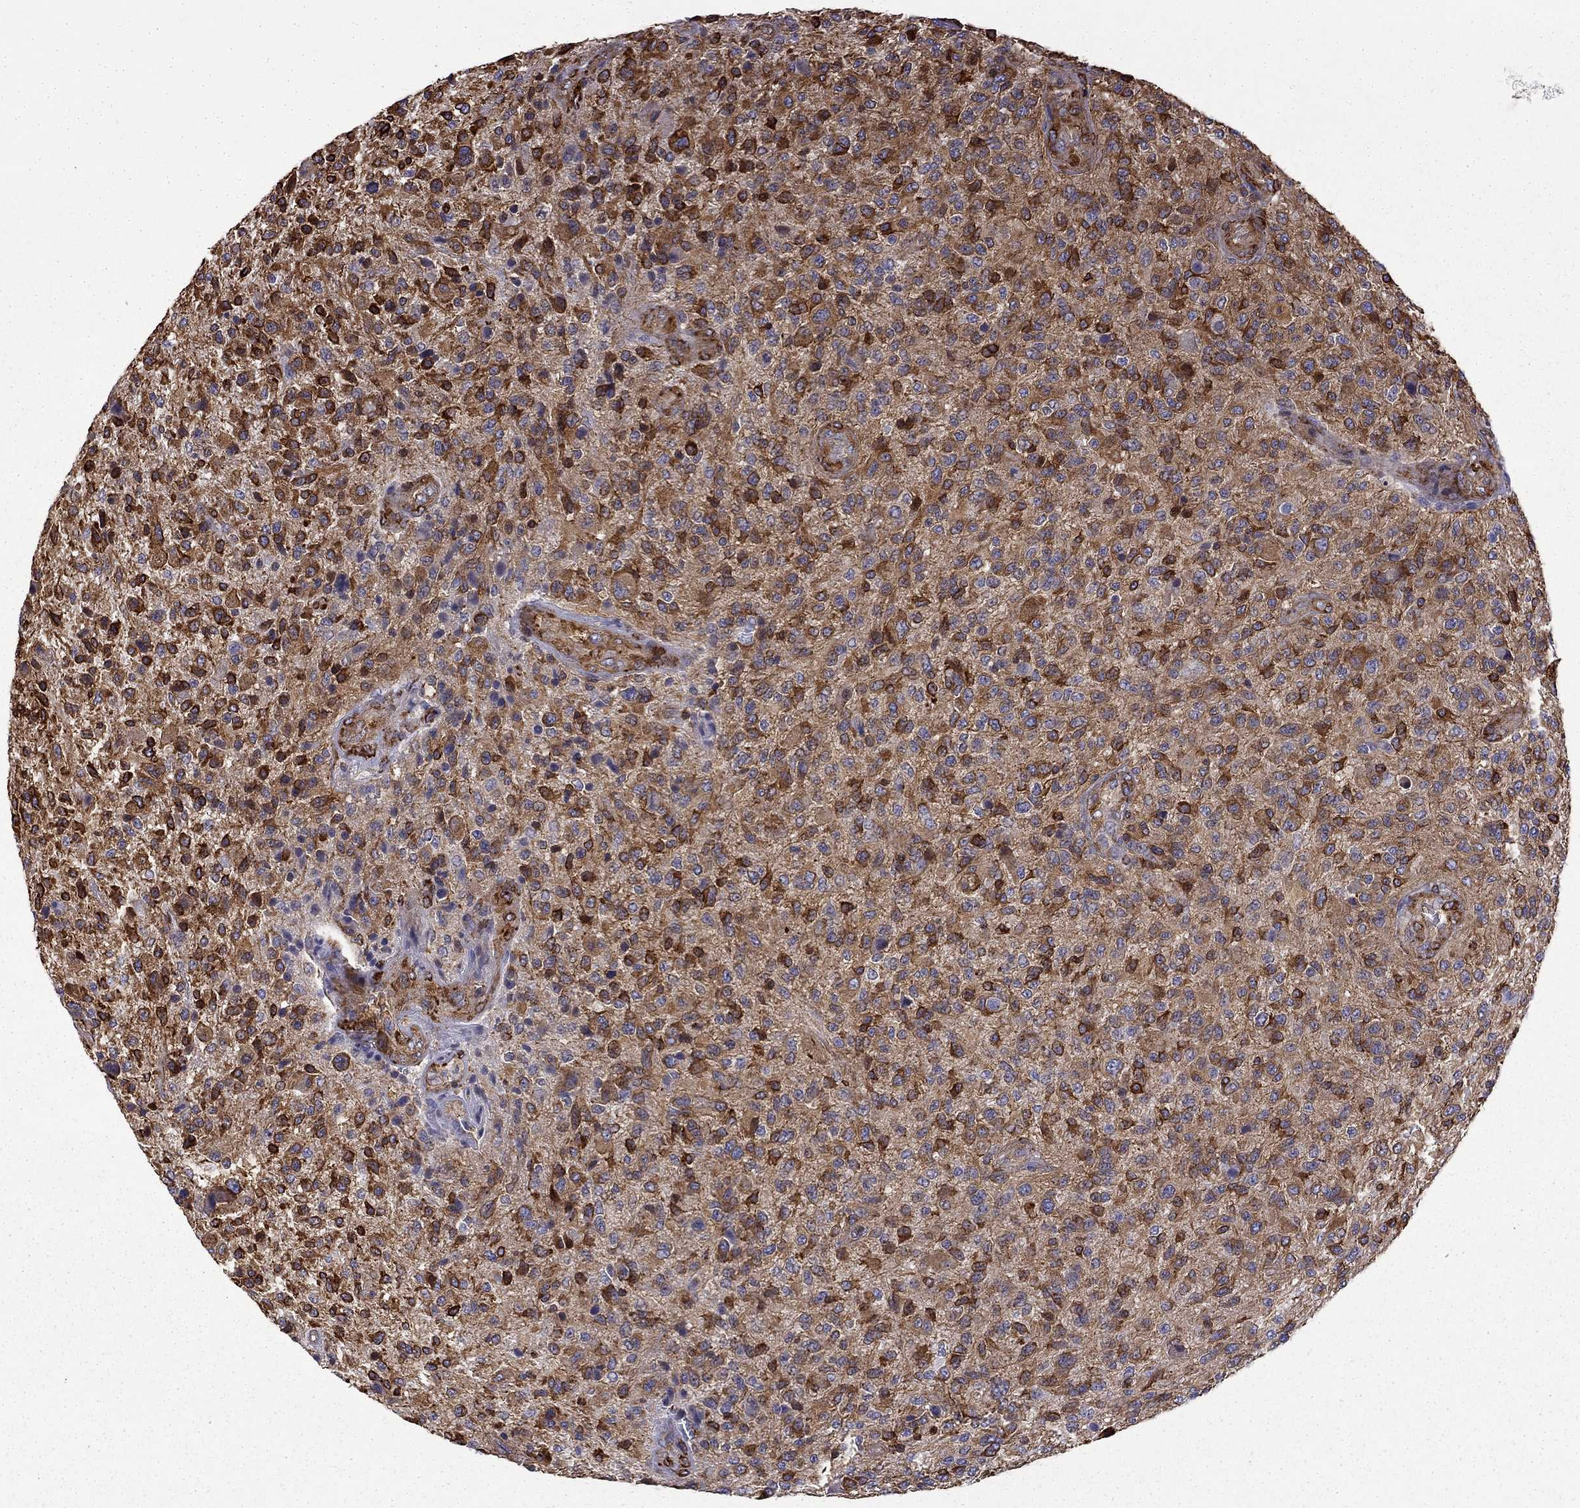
{"staining": {"intensity": "strong", "quantity": ">75%", "location": "cytoplasmic/membranous"}, "tissue": "glioma", "cell_type": "Tumor cells", "image_type": "cancer", "snomed": [{"axis": "morphology", "description": "Glioma, malignant, High grade"}, {"axis": "topography", "description": "Brain"}], "caption": "Glioma tissue exhibits strong cytoplasmic/membranous staining in about >75% of tumor cells, visualized by immunohistochemistry. The protein of interest is shown in brown color, while the nuclei are stained blue.", "gene": "MAP4", "patient": {"sex": "male", "age": 47}}